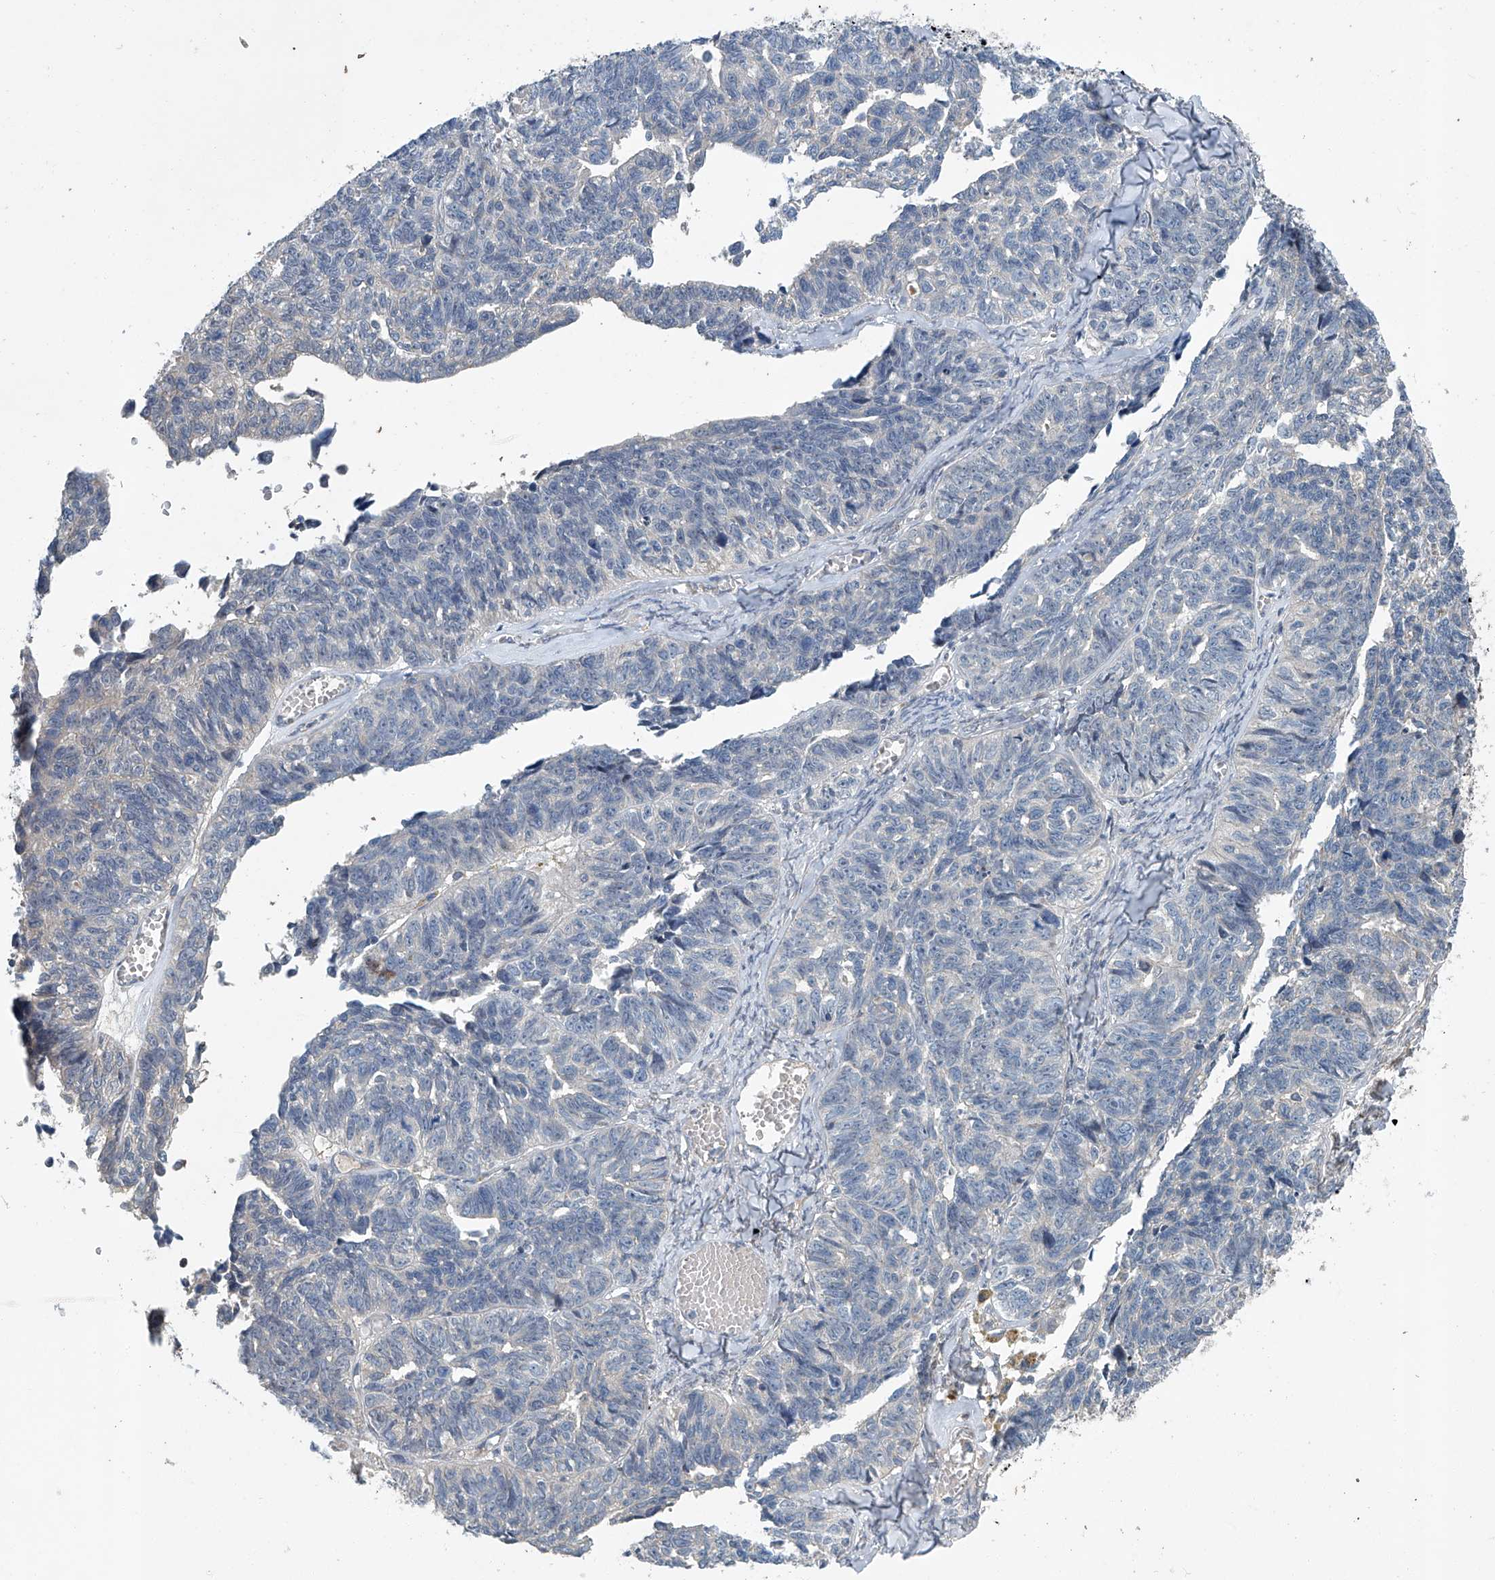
{"staining": {"intensity": "negative", "quantity": "none", "location": "none"}, "tissue": "ovarian cancer", "cell_type": "Tumor cells", "image_type": "cancer", "snomed": [{"axis": "morphology", "description": "Cystadenocarcinoma, serous, NOS"}, {"axis": "topography", "description": "Ovary"}], "caption": "Tumor cells show no significant protein positivity in serous cystadenocarcinoma (ovarian).", "gene": "ANKRD34A", "patient": {"sex": "female", "age": 79}}